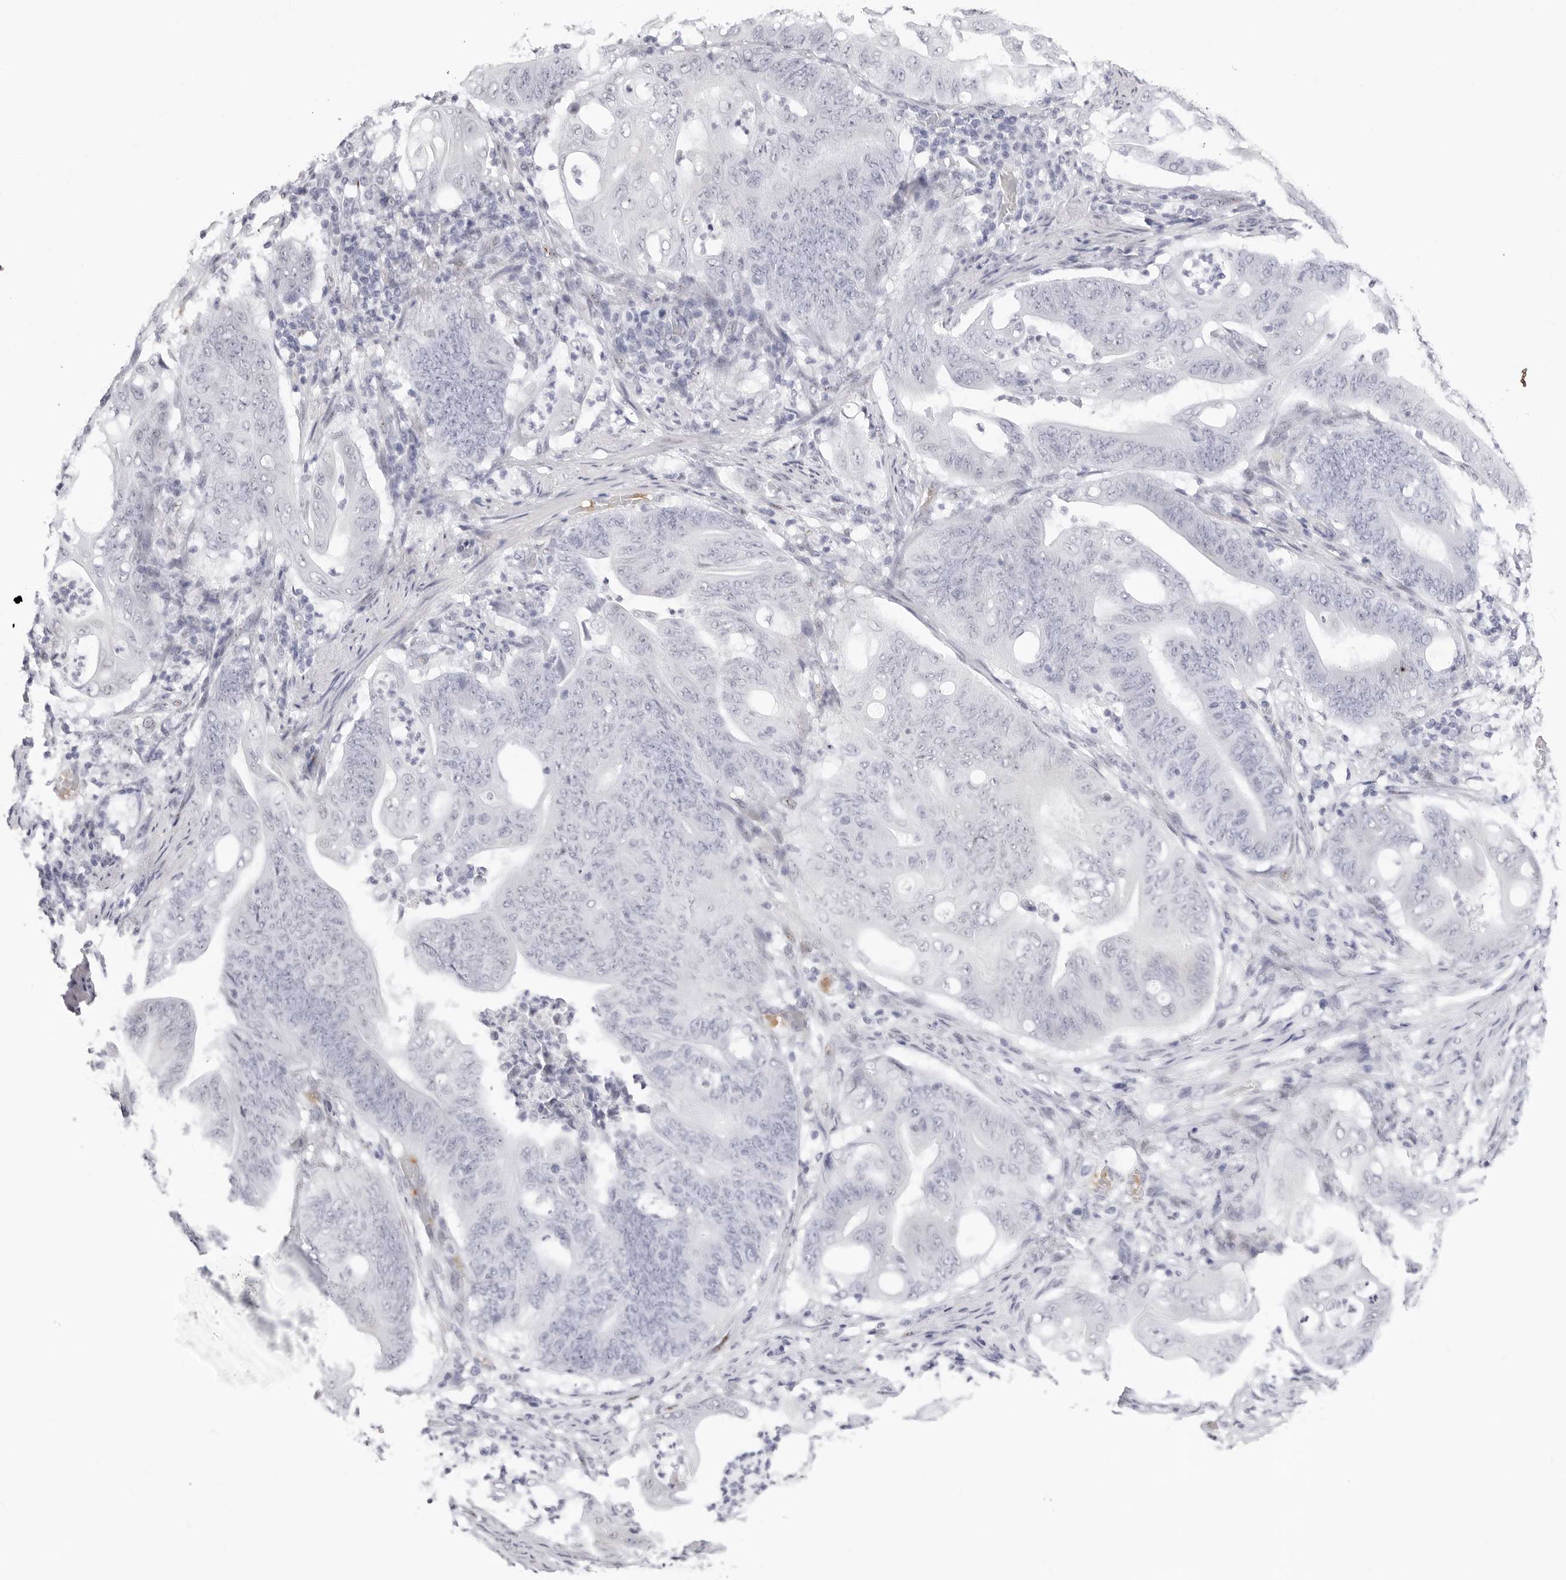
{"staining": {"intensity": "negative", "quantity": "none", "location": "none"}, "tissue": "stomach cancer", "cell_type": "Tumor cells", "image_type": "cancer", "snomed": [{"axis": "morphology", "description": "Adenocarcinoma, NOS"}, {"axis": "topography", "description": "Stomach"}], "caption": "Immunohistochemical staining of stomach cancer (adenocarcinoma) reveals no significant positivity in tumor cells. (DAB immunohistochemistry (IHC), high magnification).", "gene": "TSSK1B", "patient": {"sex": "female", "age": 73}}